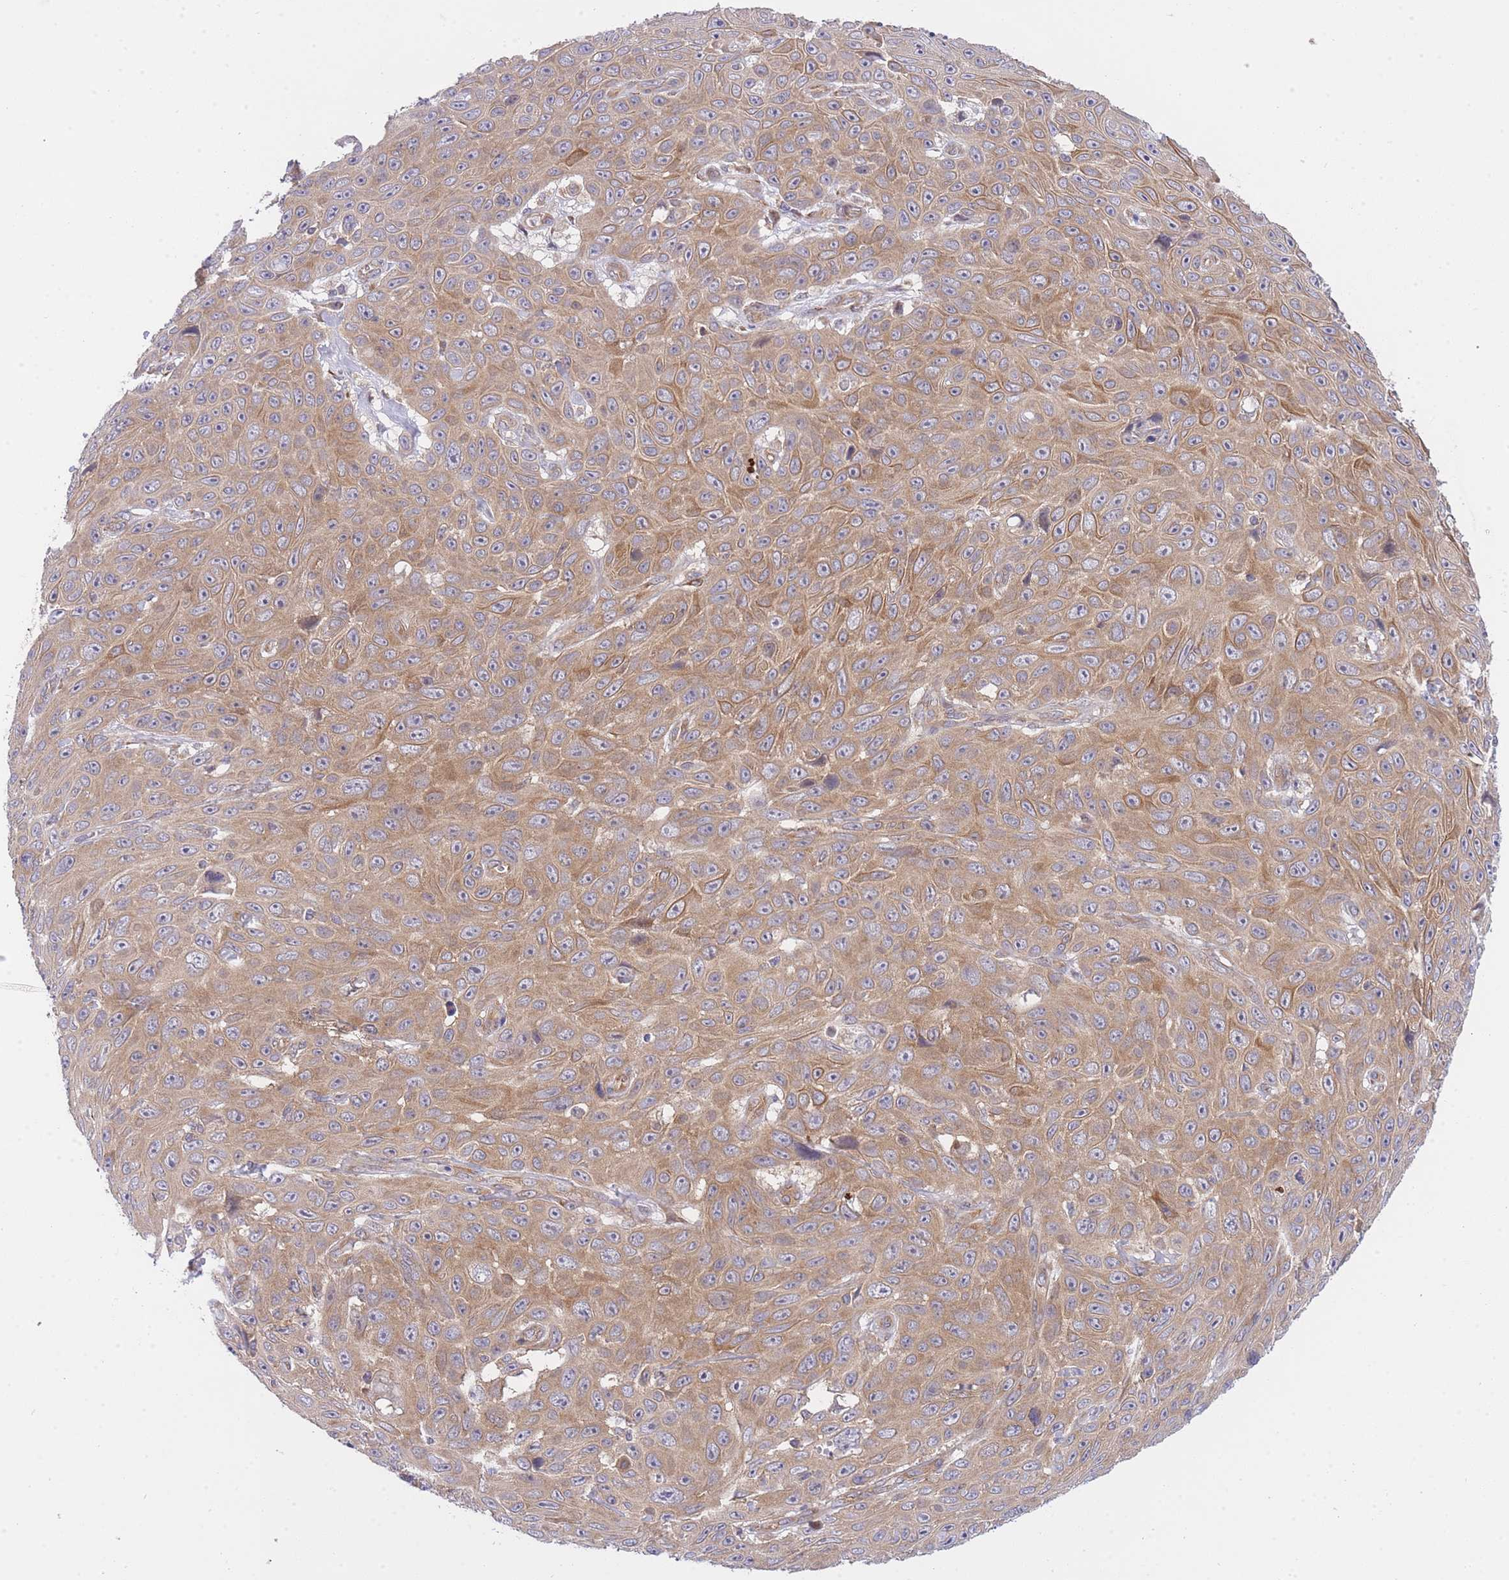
{"staining": {"intensity": "moderate", "quantity": "25%-75%", "location": "cytoplasmic/membranous"}, "tissue": "skin cancer", "cell_type": "Tumor cells", "image_type": "cancer", "snomed": [{"axis": "morphology", "description": "Squamous cell carcinoma, NOS"}, {"axis": "topography", "description": "Skin"}], "caption": "Brown immunohistochemical staining in human skin squamous cell carcinoma shows moderate cytoplasmic/membranous positivity in approximately 25%-75% of tumor cells.", "gene": "EIF2B2", "patient": {"sex": "male", "age": 82}}